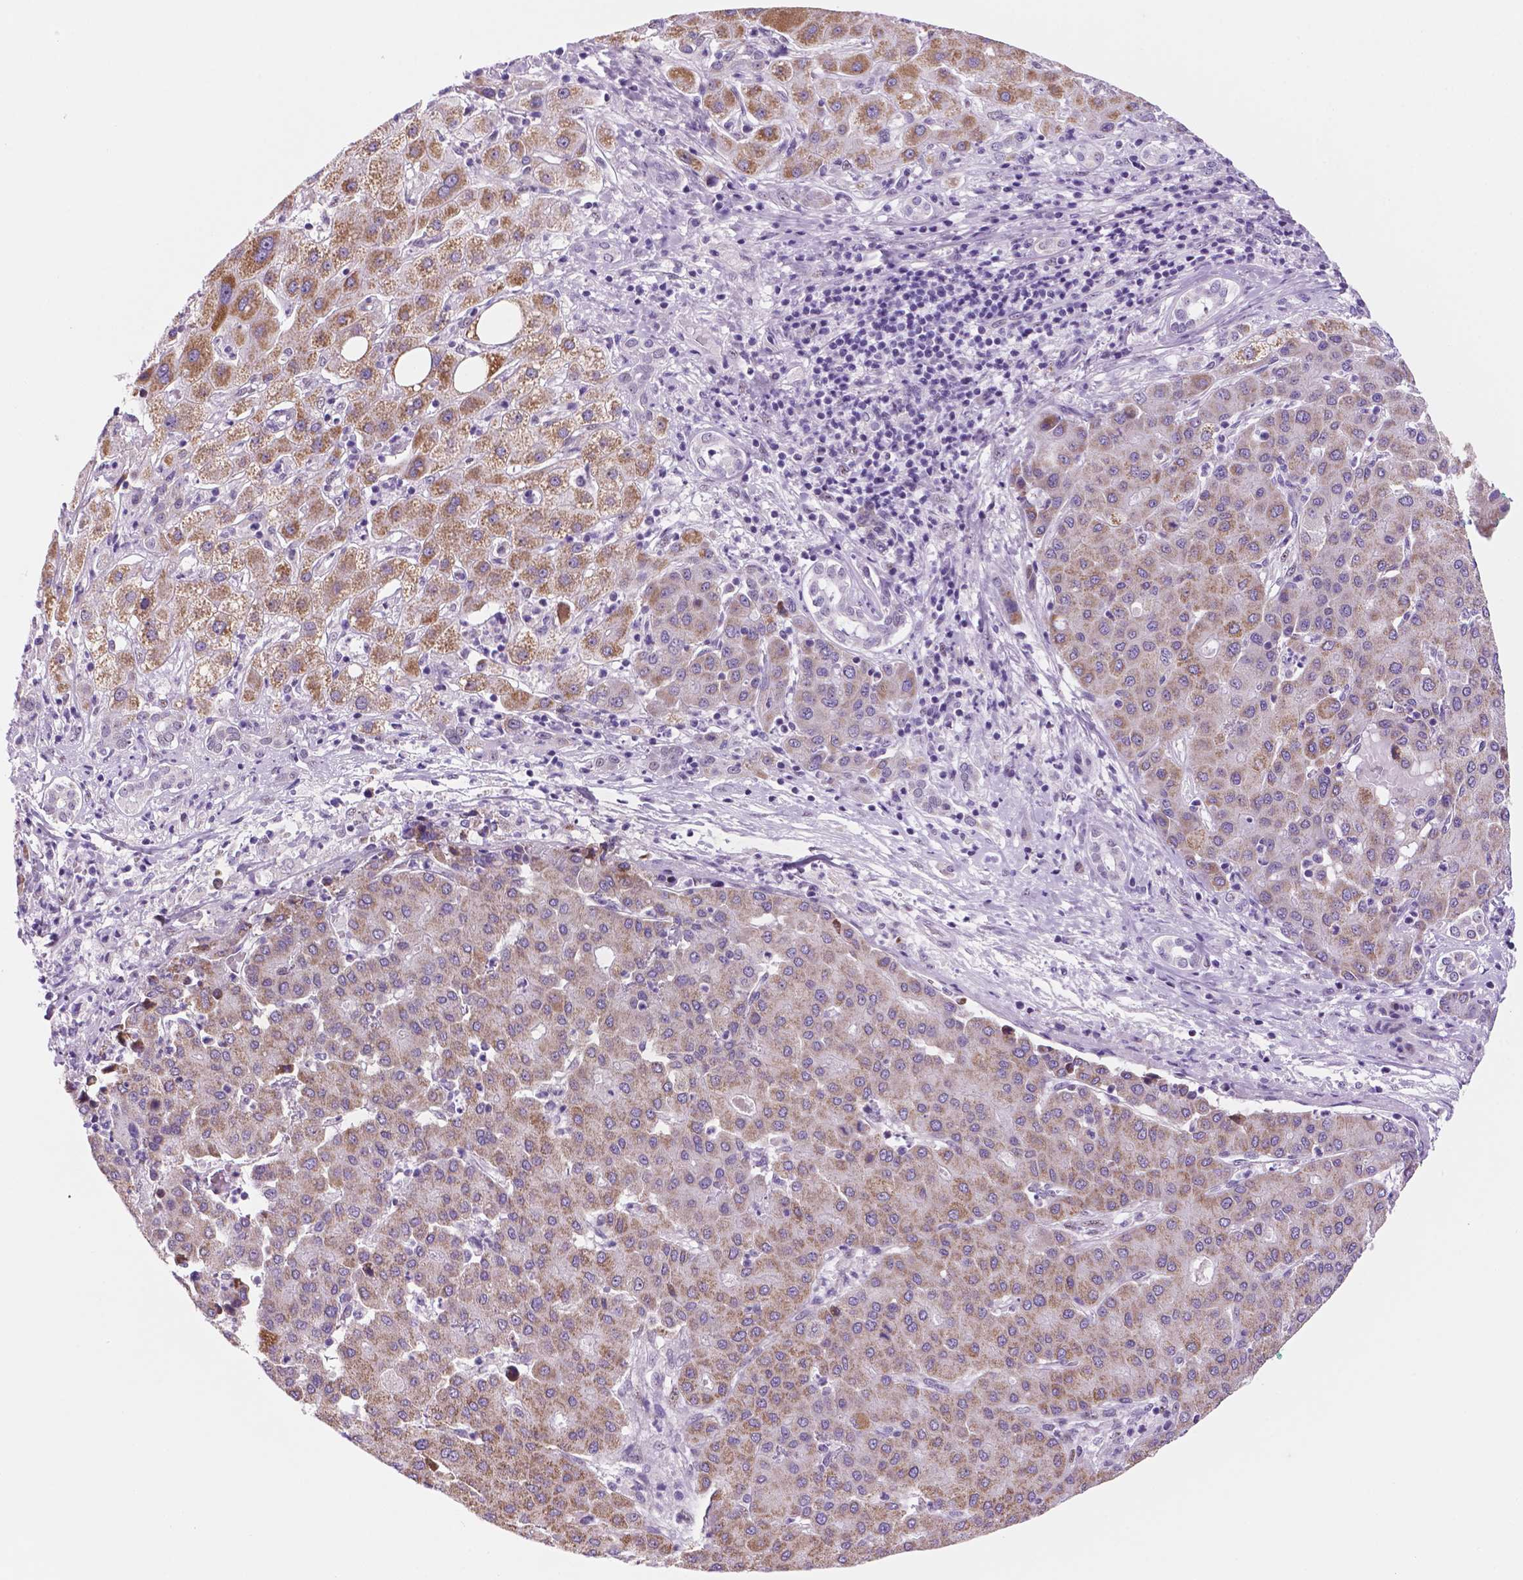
{"staining": {"intensity": "moderate", "quantity": "25%-75%", "location": "cytoplasmic/membranous"}, "tissue": "liver cancer", "cell_type": "Tumor cells", "image_type": "cancer", "snomed": [{"axis": "morphology", "description": "Carcinoma, Hepatocellular, NOS"}, {"axis": "topography", "description": "Liver"}], "caption": "This micrograph reveals immunohistochemistry (IHC) staining of liver cancer, with medium moderate cytoplasmic/membranous staining in approximately 25%-75% of tumor cells.", "gene": "C18orf21", "patient": {"sex": "male", "age": 65}}